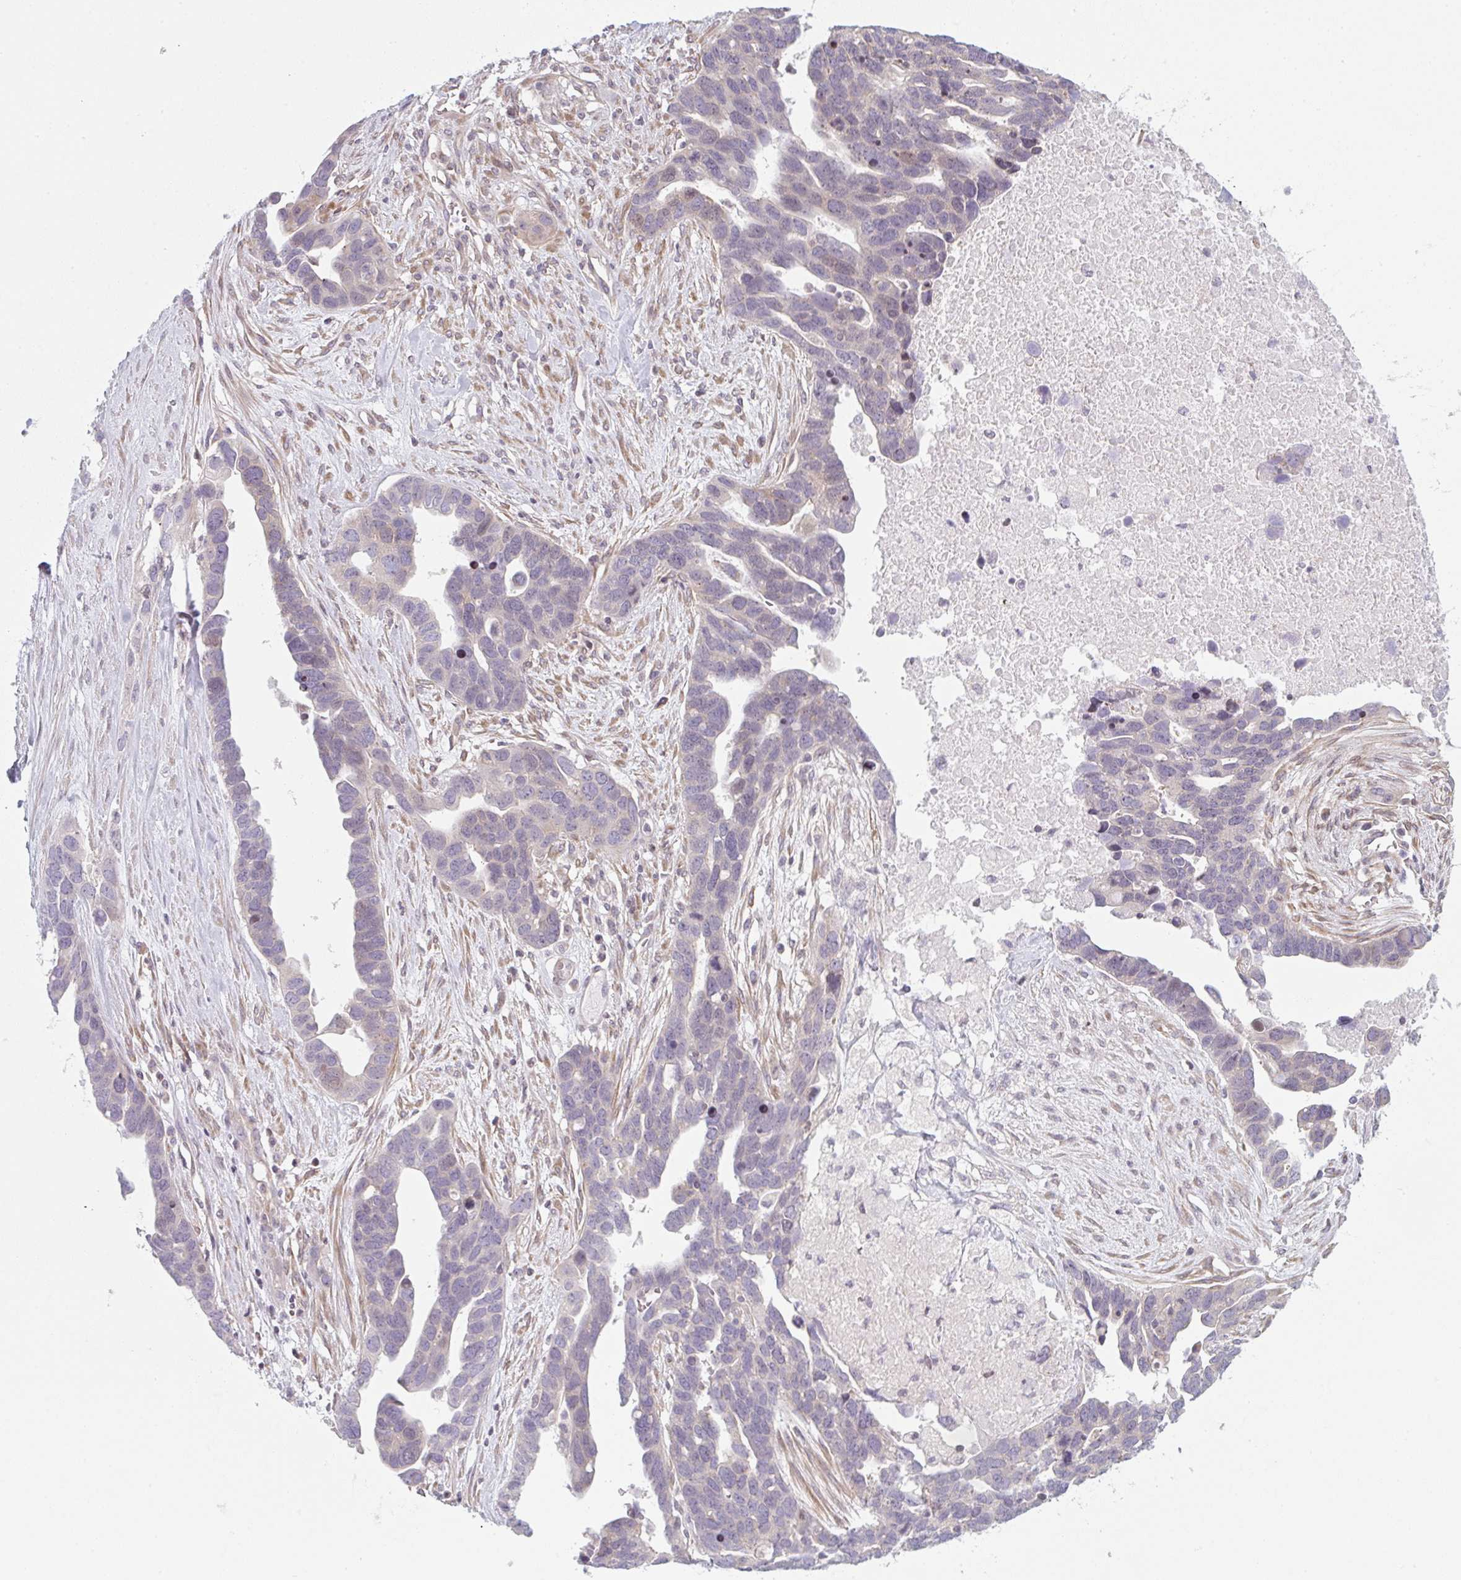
{"staining": {"intensity": "negative", "quantity": "none", "location": "none"}, "tissue": "ovarian cancer", "cell_type": "Tumor cells", "image_type": "cancer", "snomed": [{"axis": "morphology", "description": "Cystadenocarcinoma, serous, NOS"}, {"axis": "topography", "description": "Ovary"}], "caption": "Tumor cells show no significant protein positivity in ovarian serous cystadenocarcinoma.", "gene": "TMEM237", "patient": {"sex": "female", "age": 54}}